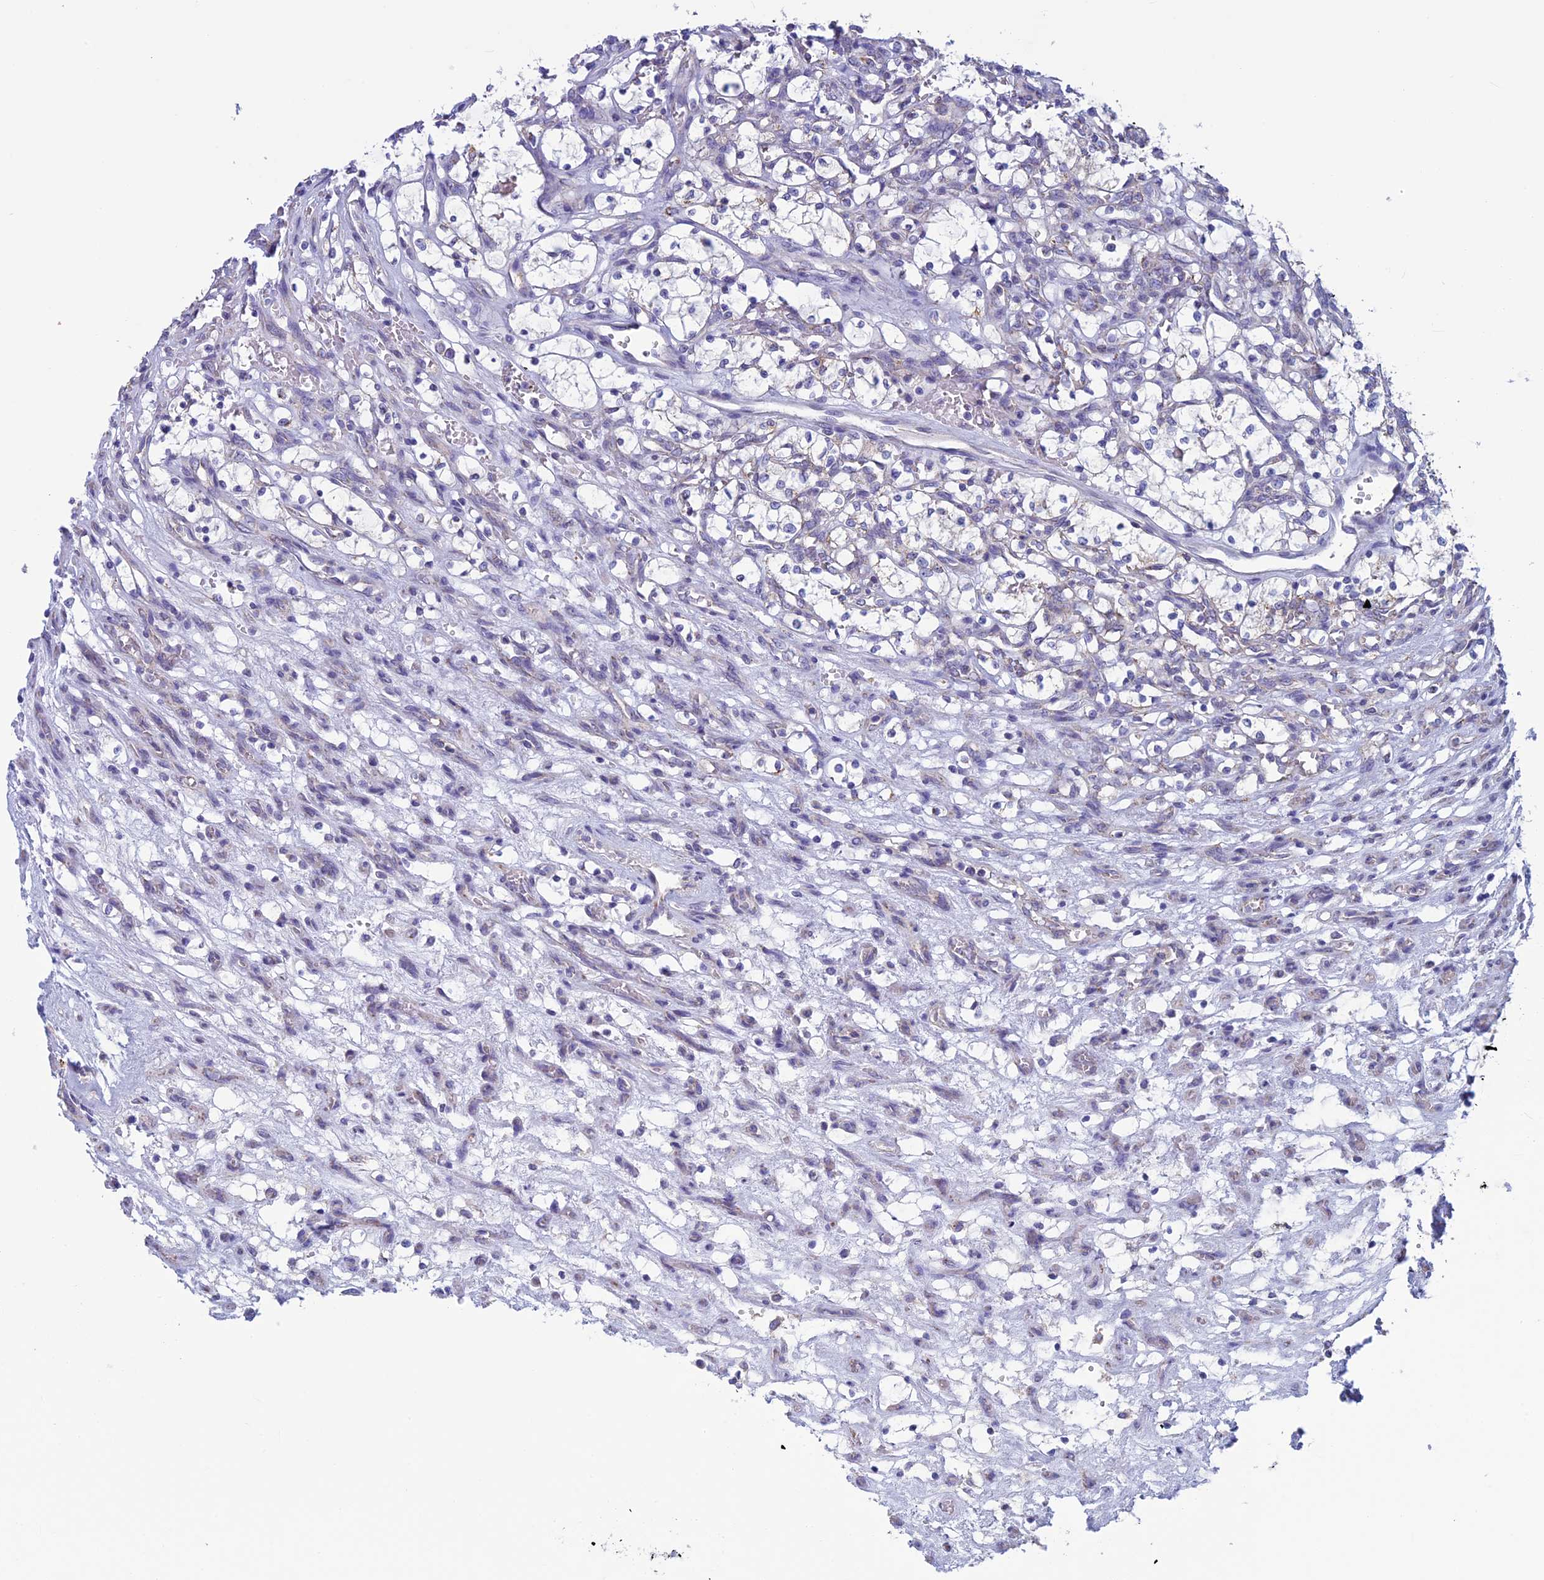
{"staining": {"intensity": "negative", "quantity": "none", "location": "none"}, "tissue": "renal cancer", "cell_type": "Tumor cells", "image_type": "cancer", "snomed": [{"axis": "morphology", "description": "Adenocarcinoma, NOS"}, {"axis": "topography", "description": "Kidney"}], "caption": "Immunohistochemistry image of neoplastic tissue: human renal cancer (adenocarcinoma) stained with DAB exhibits no significant protein expression in tumor cells. Nuclei are stained in blue.", "gene": "MFSD12", "patient": {"sex": "female", "age": 69}}